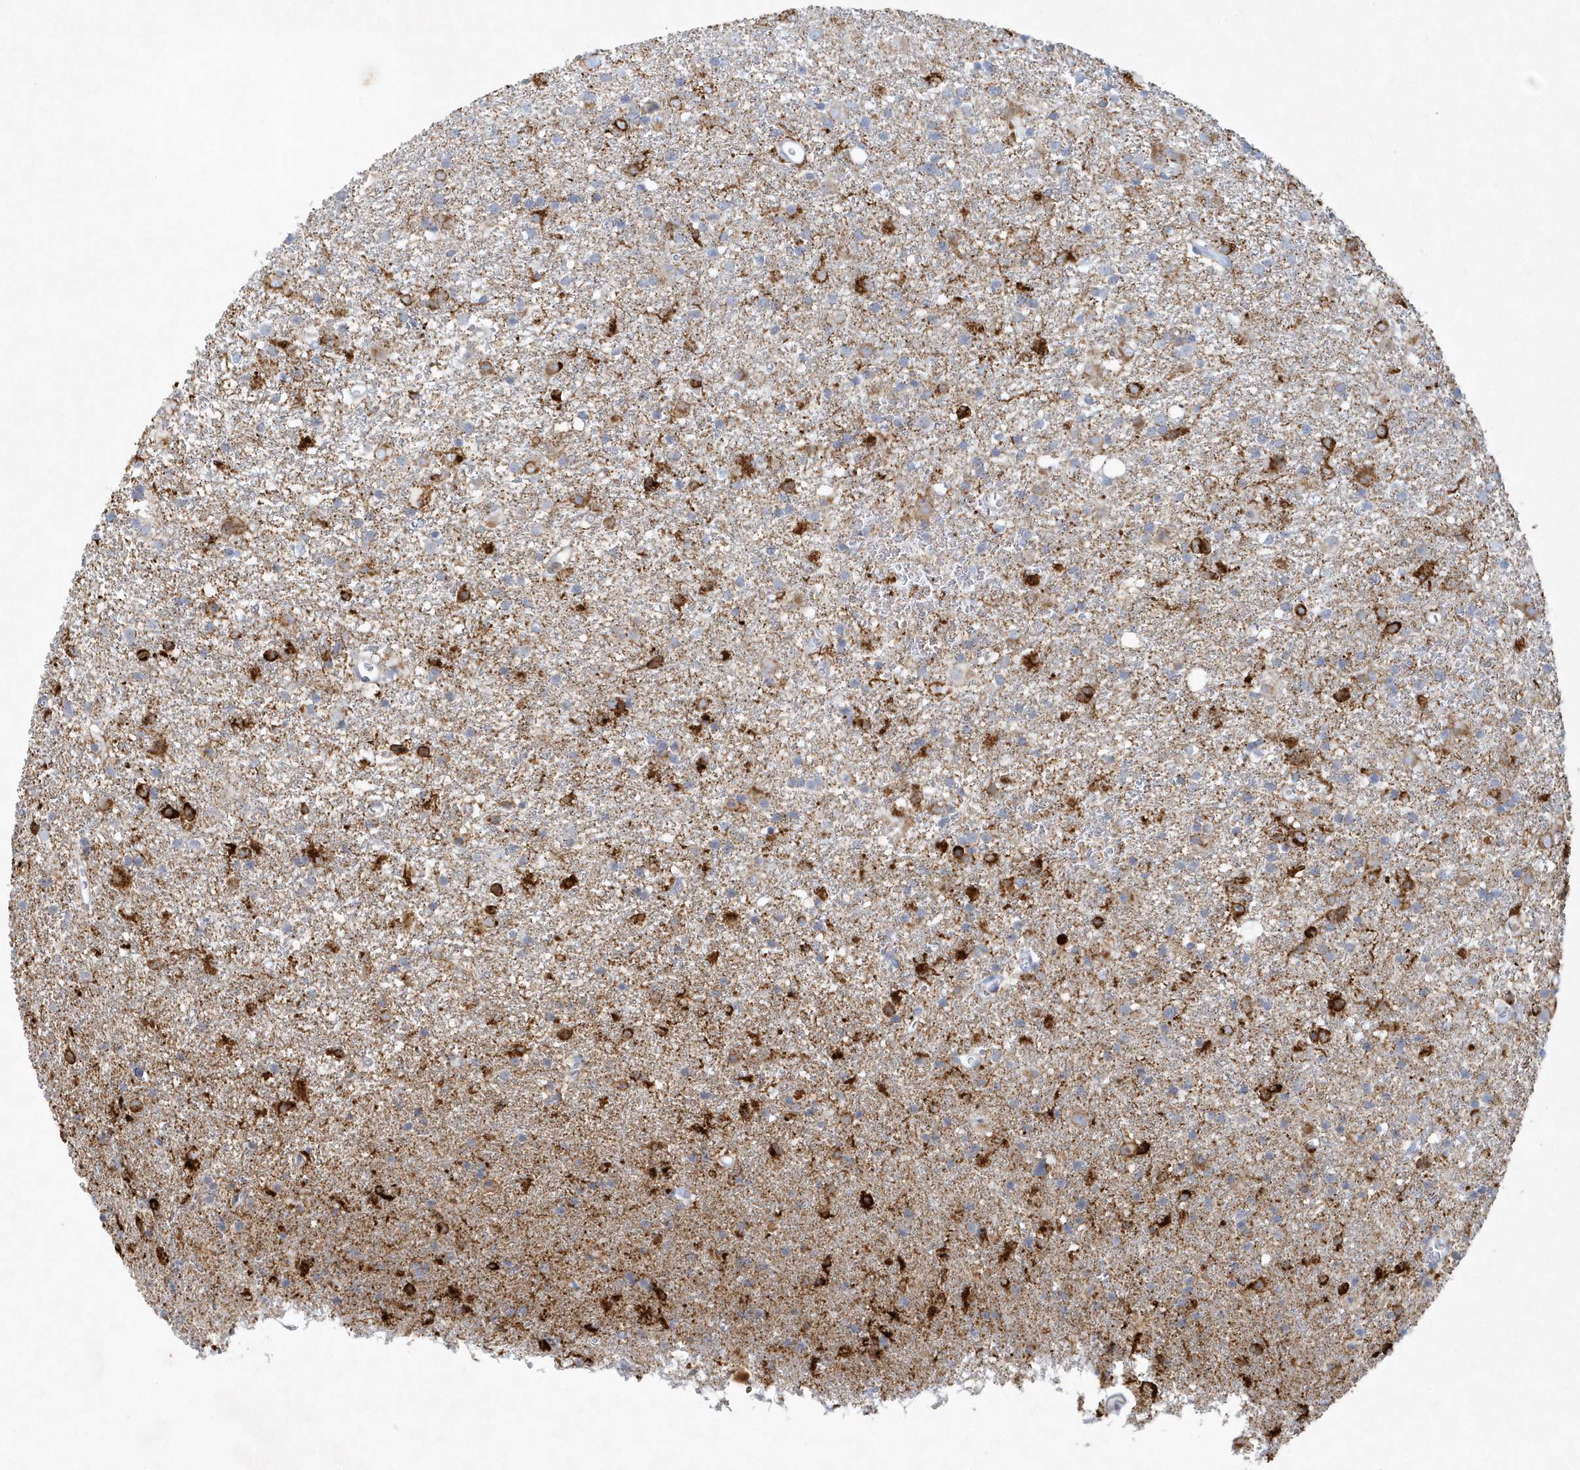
{"staining": {"intensity": "moderate", "quantity": "<25%", "location": "cytoplasmic/membranous"}, "tissue": "glioma", "cell_type": "Tumor cells", "image_type": "cancer", "snomed": [{"axis": "morphology", "description": "Glioma, malignant, Low grade"}, {"axis": "topography", "description": "Brain"}], "caption": "Glioma stained for a protein (brown) exhibits moderate cytoplasmic/membranous positive positivity in approximately <25% of tumor cells.", "gene": "DNAH1", "patient": {"sex": "male", "age": 65}}